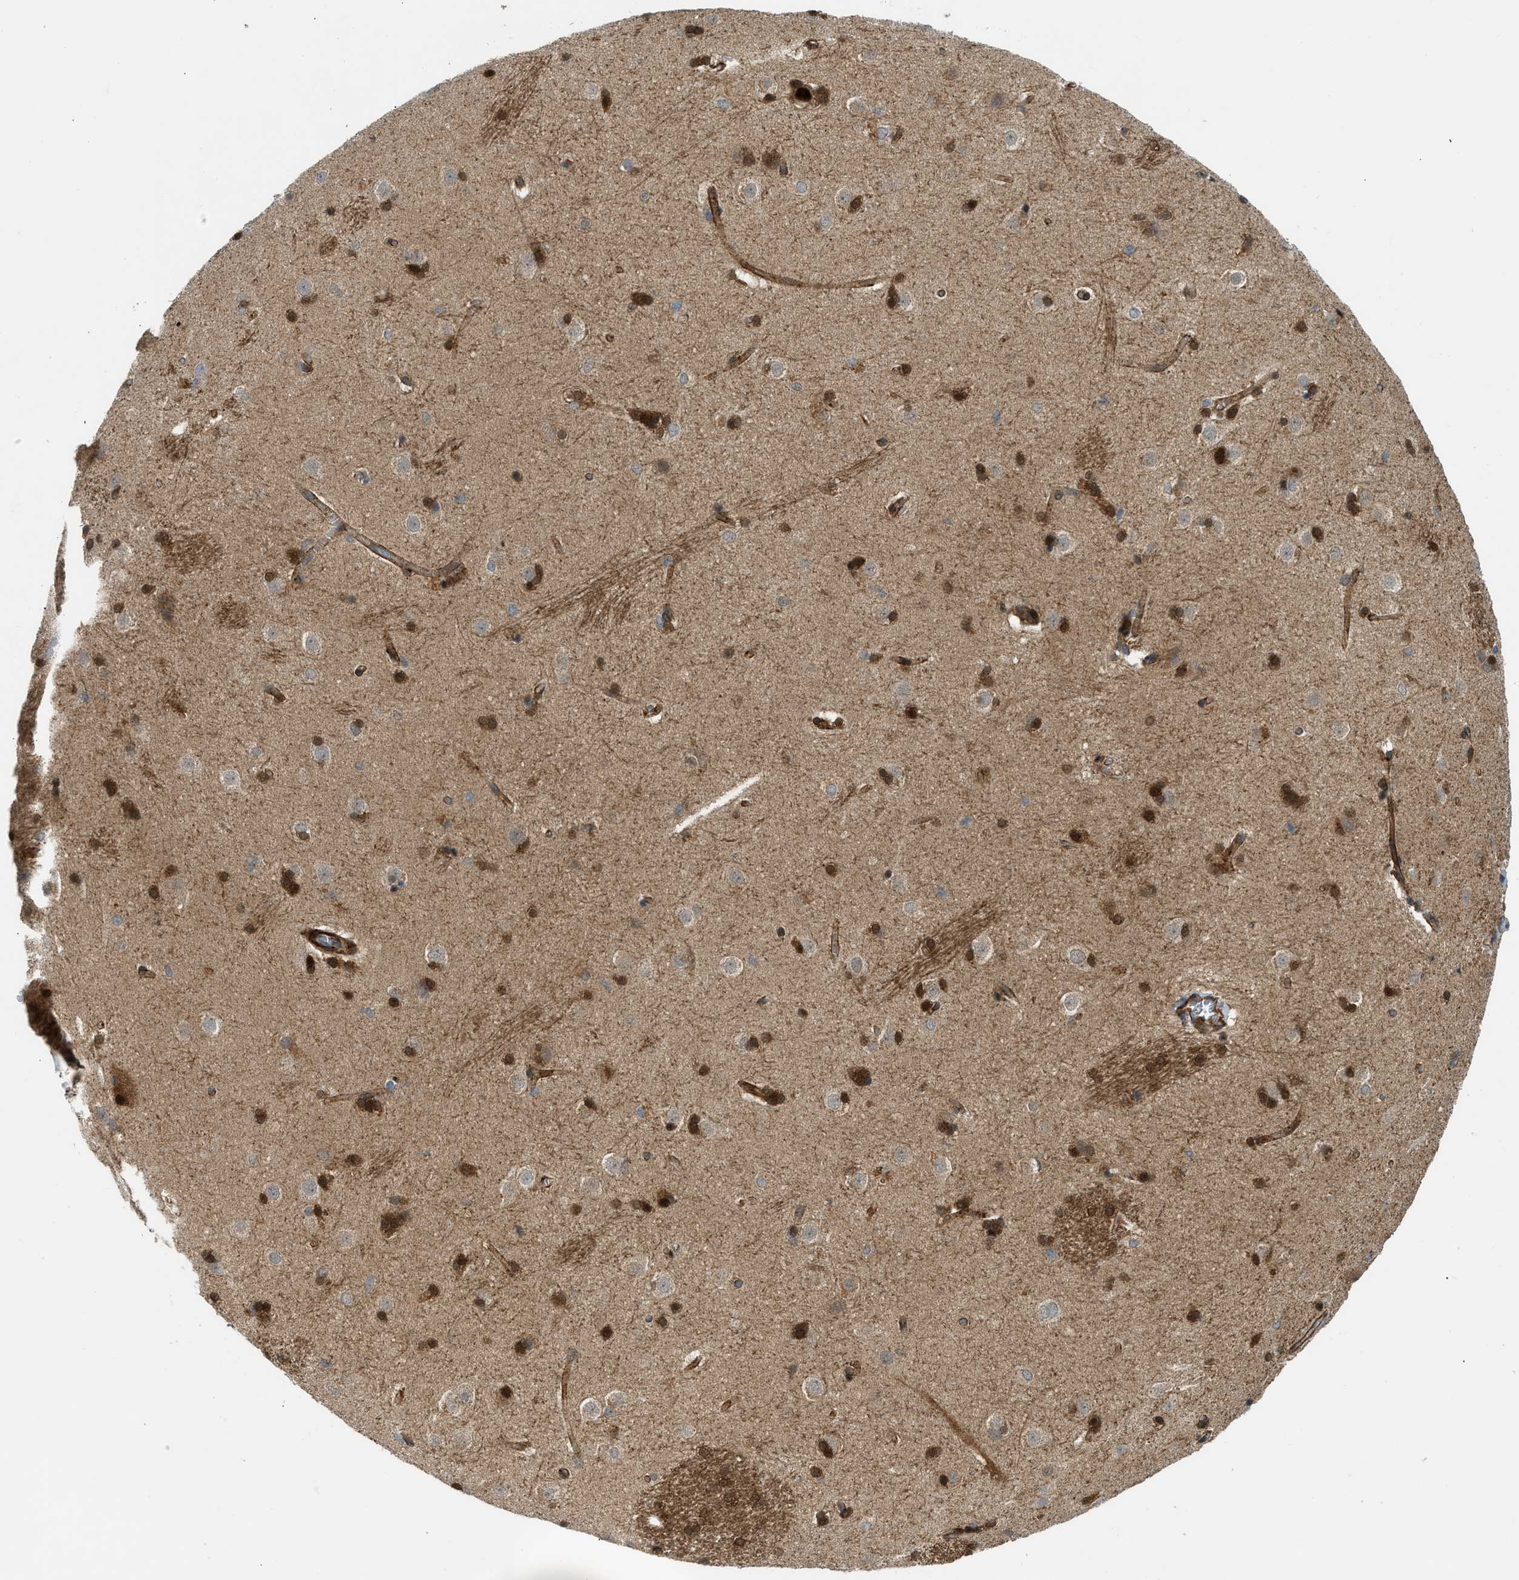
{"staining": {"intensity": "strong", "quantity": "25%-75%", "location": "cytoplasmic/membranous,nuclear"}, "tissue": "caudate", "cell_type": "Glial cells", "image_type": "normal", "snomed": [{"axis": "morphology", "description": "Normal tissue, NOS"}, {"axis": "topography", "description": "Lateral ventricle wall"}], "caption": "About 25%-75% of glial cells in normal human caudate display strong cytoplasmic/membranous,nuclear protein positivity as visualized by brown immunohistochemical staining.", "gene": "EDNRA", "patient": {"sex": "female", "age": 19}}